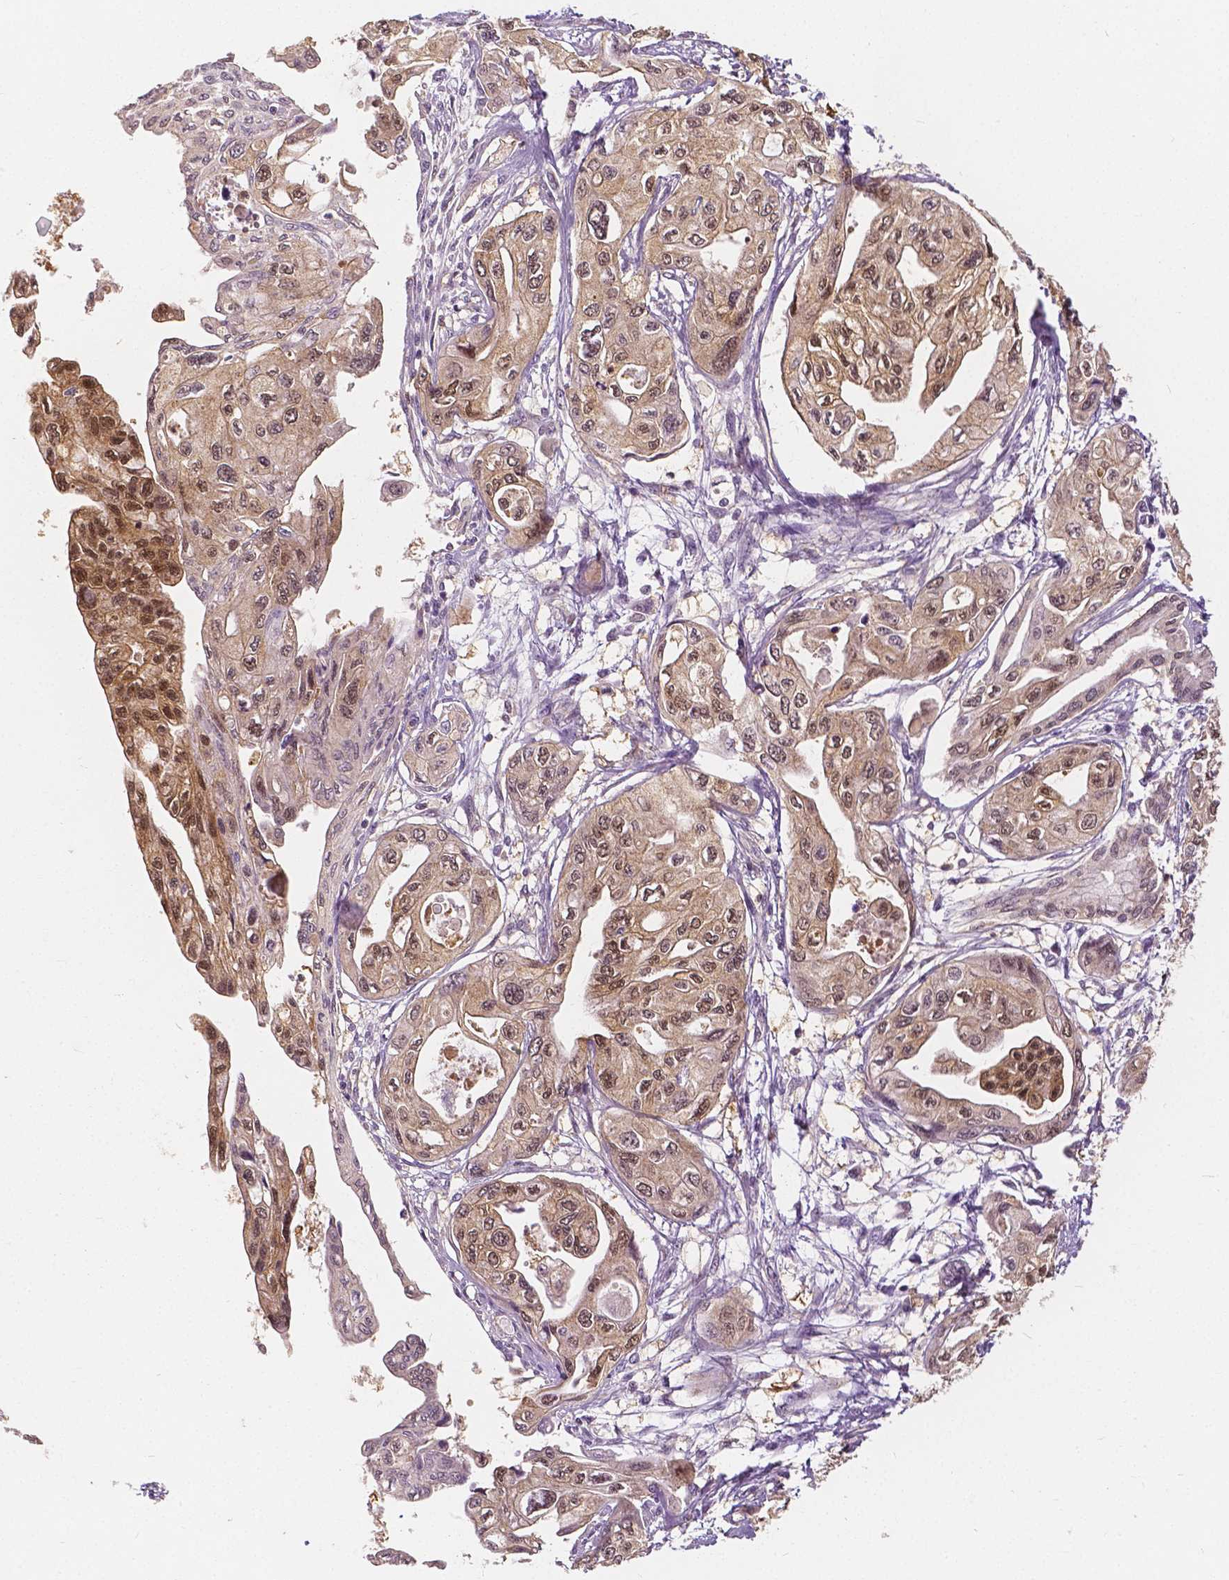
{"staining": {"intensity": "moderate", "quantity": ">75%", "location": "cytoplasmic/membranous,nuclear"}, "tissue": "pancreatic cancer", "cell_type": "Tumor cells", "image_type": "cancer", "snomed": [{"axis": "morphology", "description": "Adenocarcinoma, NOS"}, {"axis": "topography", "description": "Pancreas"}], "caption": "Immunohistochemical staining of human adenocarcinoma (pancreatic) reveals moderate cytoplasmic/membranous and nuclear protein staining in approximately >75% of tumor cells.", "gene": "NAPRT", "patient": {"sex": "female", "age": 76}}